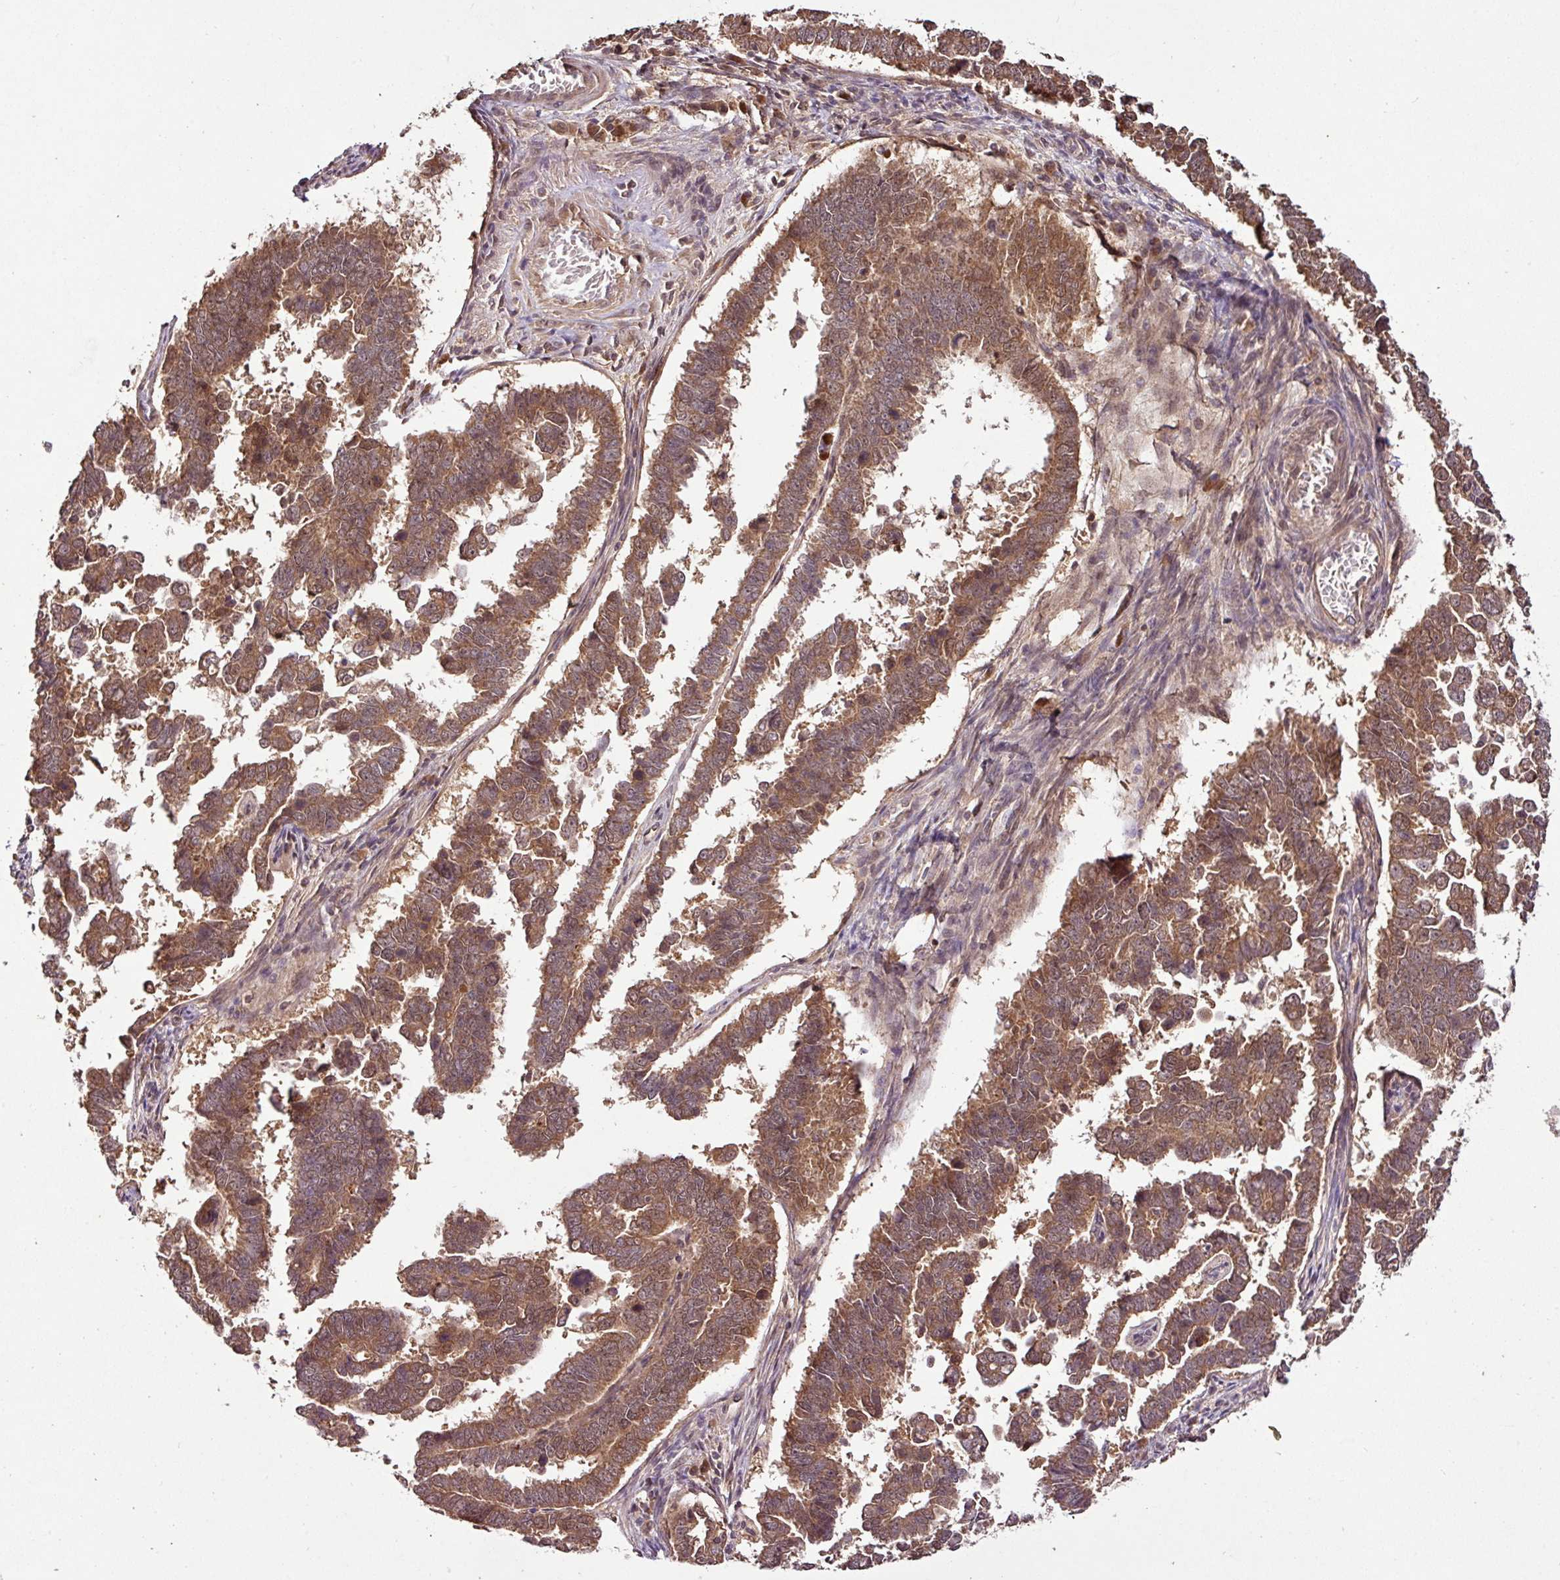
{"staining": {"intensity": "moderate", "quantity": ">75%", "location": "cytoplasmic/membranous,nuclear"}, "tissue": "endometrial cancer", "cell_type": "Tumor cells", "image_type": "cancer", "snomed": [{"axis": "morphology", "description": "Adenocarcinoma, NOS"}, {"axis": "topography", "description": "Endometrium"}], "caption": "A histopathology image of human endometrial adenocarcinoma stained for a protein exhibits moderate cytoplasmic/membranous and nuclear brown staining in tumor cells. (brown staining indicates protein expression, while blue staining denotes nuclei).", "gene": "FAIM", "patient": {"sex": "female", "age": 75}}